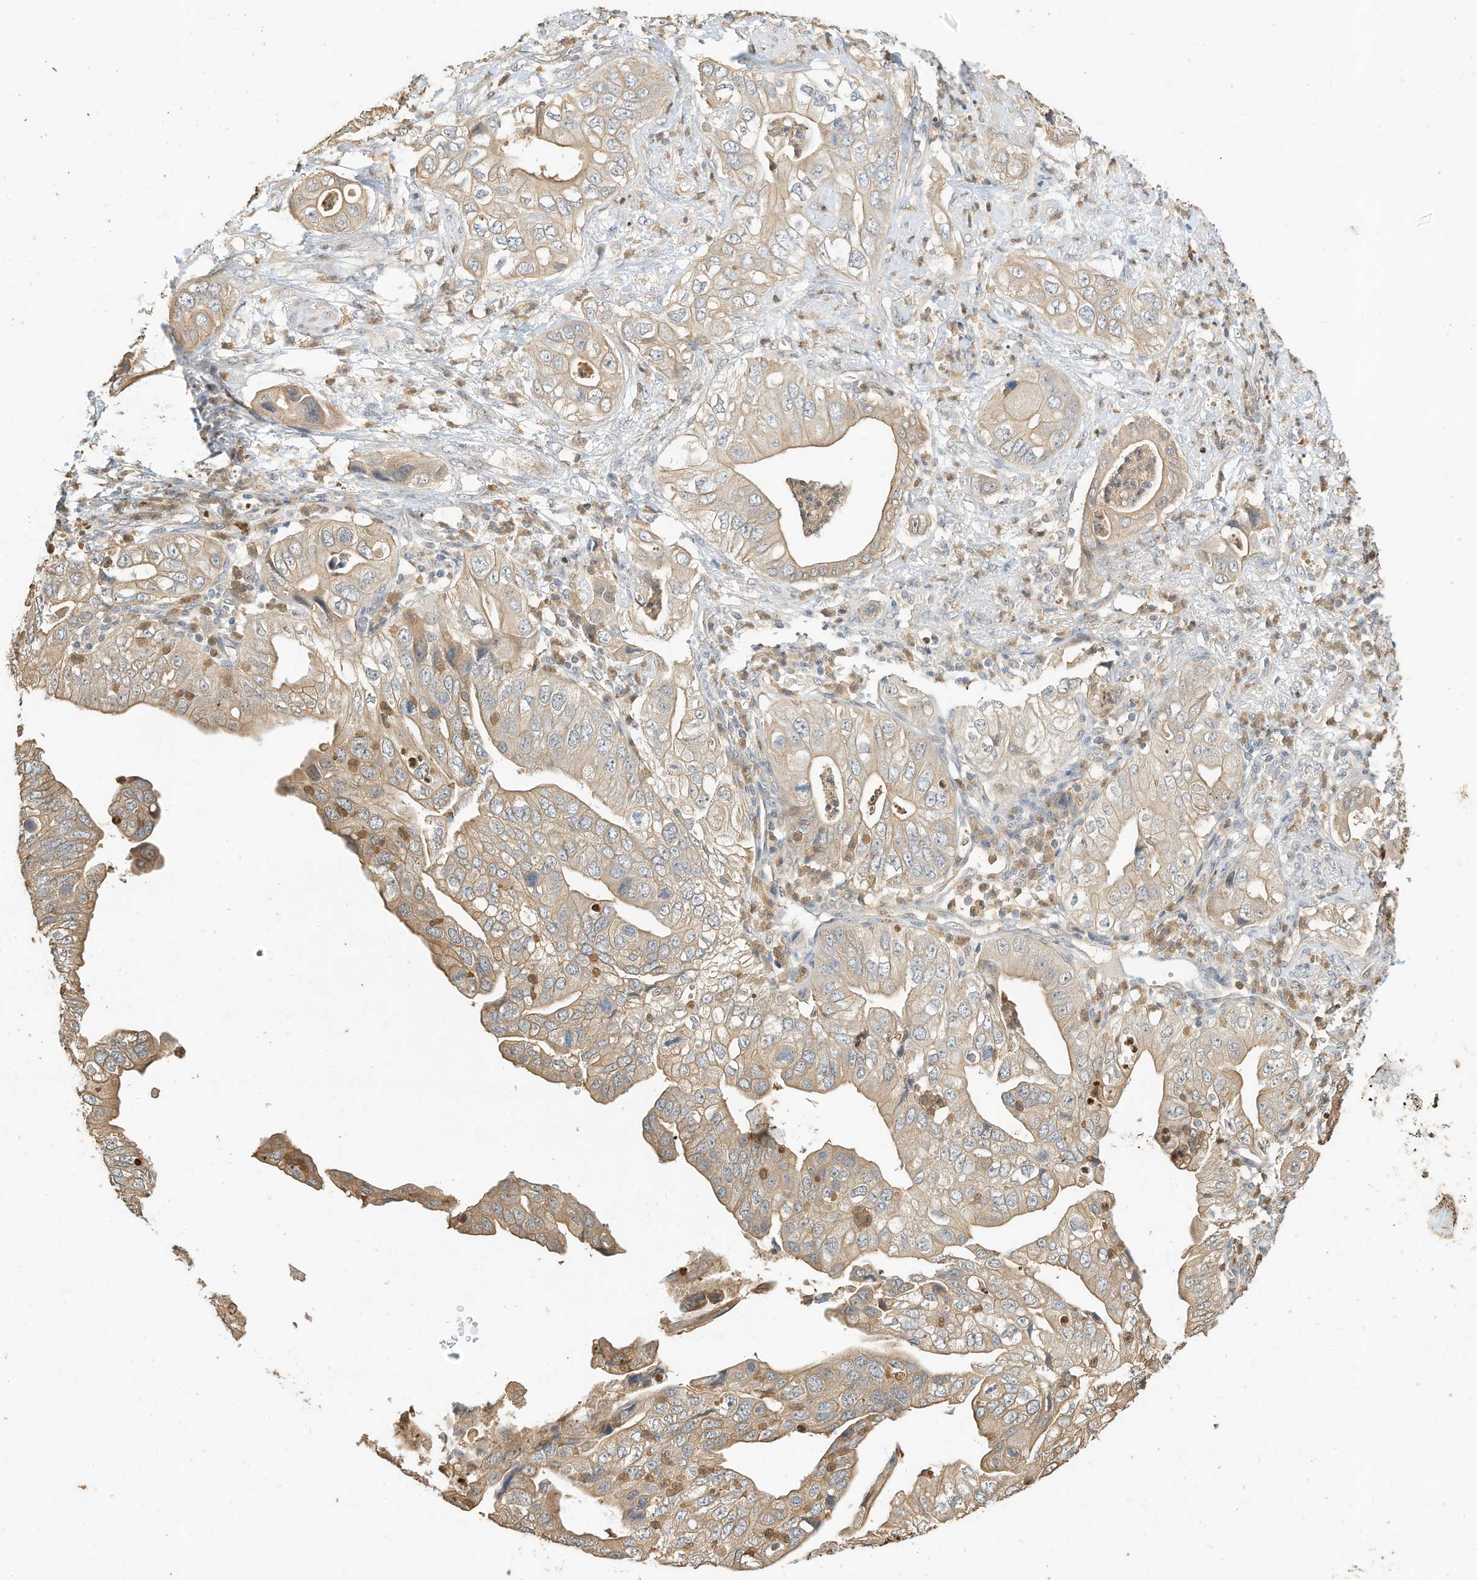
{"staining": {"intensity": "moderate", "quantity": ">75%", "location": "cytoplasmic/membranous"}, "tissue": "pancreatic cancer", "cell_type": "Tumor cells", "image_type": "cancer", "snomed": [{"axis": "morphology", "description": "Adenocarcinoma, NOS"}, {"axis": "topography", "description": "Pancreas"}], "caption": "DAB (3,3'-diaminobenzidine) immunohistochemical staining of pancreatic adenocarcinoma exhibits moderate cytoplasmic/membranous protein expression in about >75% of tumor cells.", "gene": "OFD1", "patient": {"sex": "female", "age": 78}}